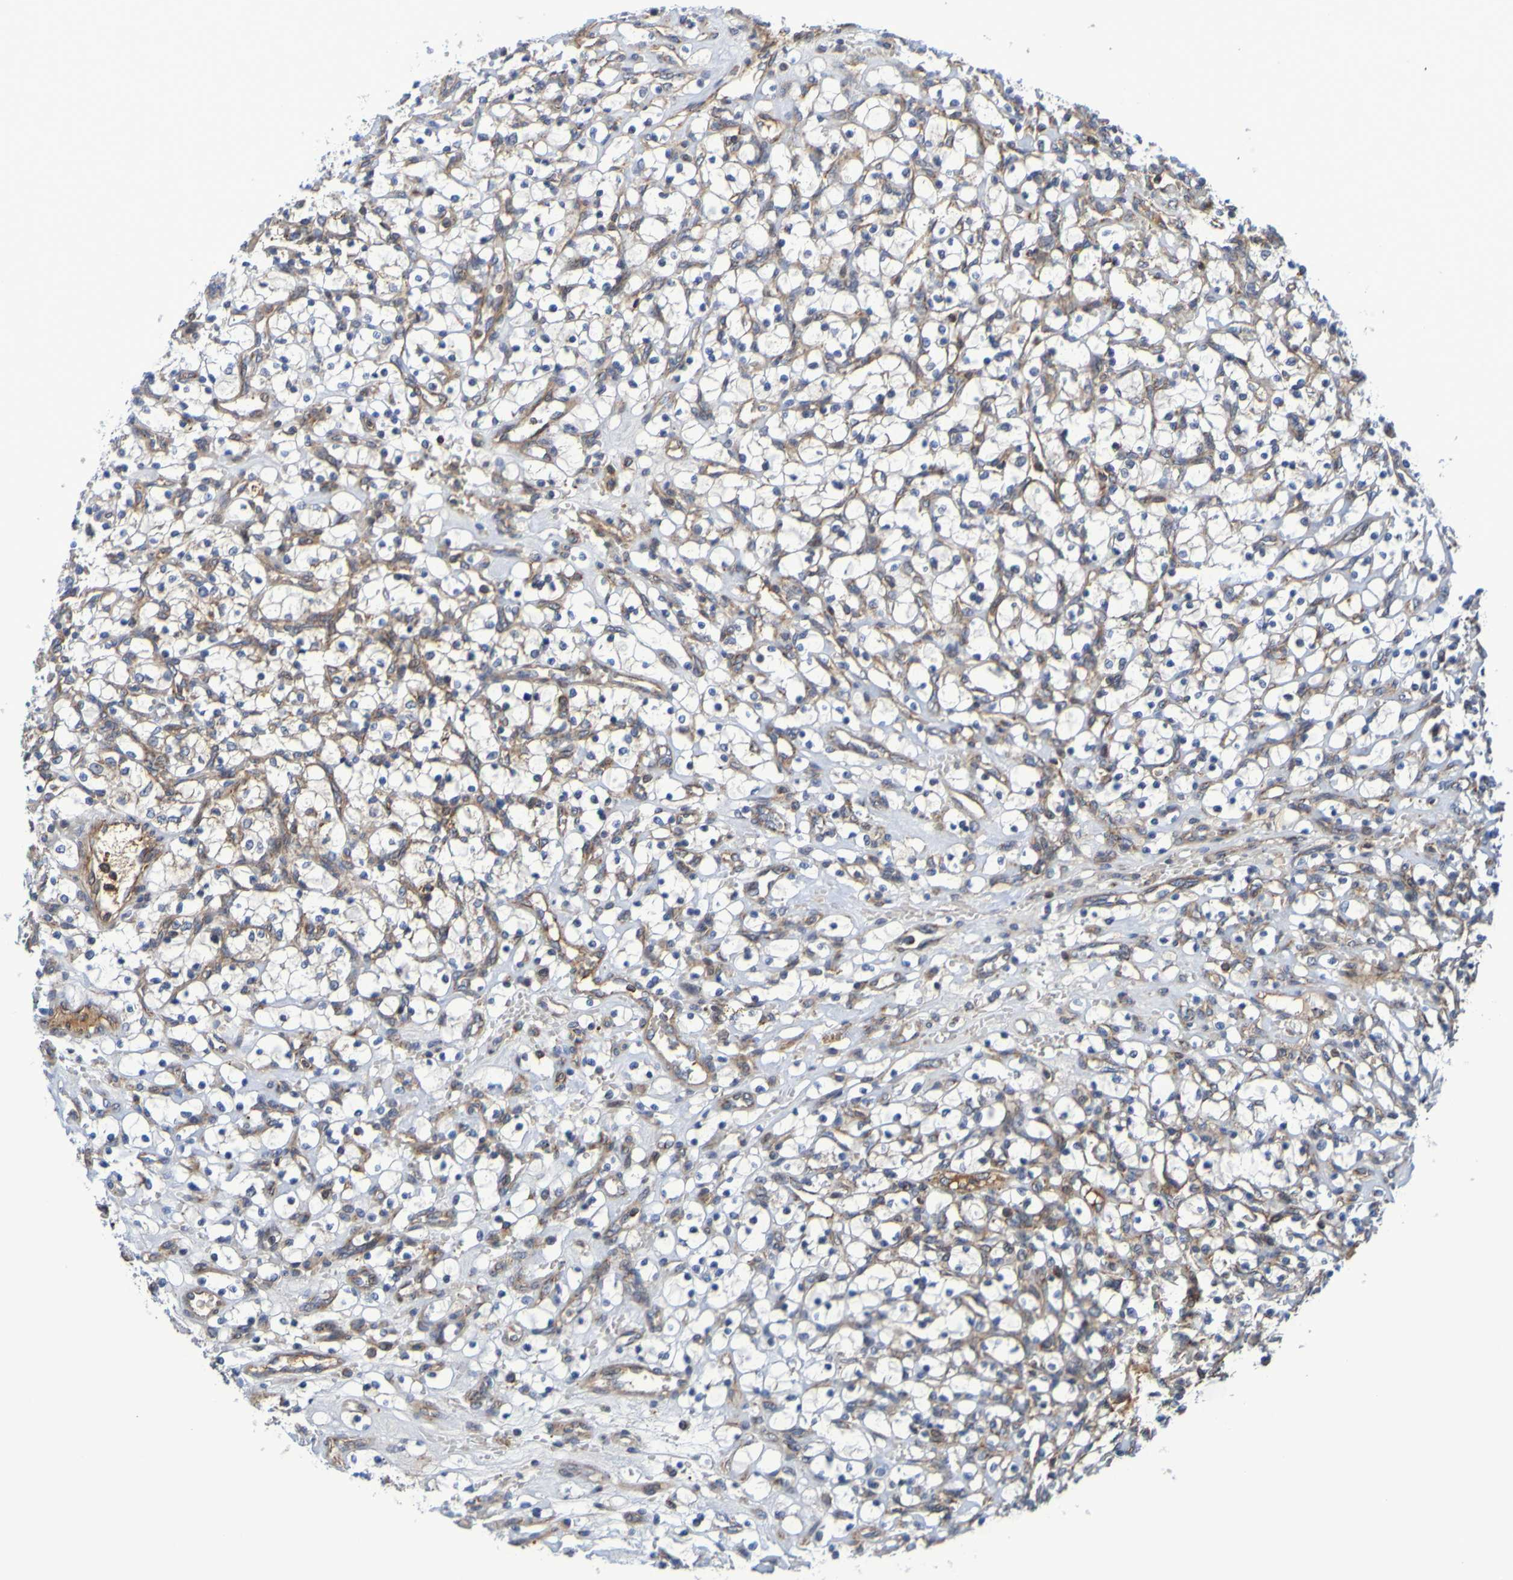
{"staining": {"intensity": "weak", "quantity": "<25%", "location": "cytoplasmic/membranous"}, "tissue": "renal cancer", "cell_type": "Tumor cells", "image_type": "cancer", "snomed": [{"axis": "morphology", "description": "Adenocarcinoma, NOS"}, {"axis": "topography", "description": "Kidney"}], "caption": "High power microscopy photomicrograph of an immunohistochemistry histopathology image of adenocarcinoma (renal), revealing no significant expression in tumor cells.", "gene": "CCDC51", "patient": {"sex": "female", "age": 69}}